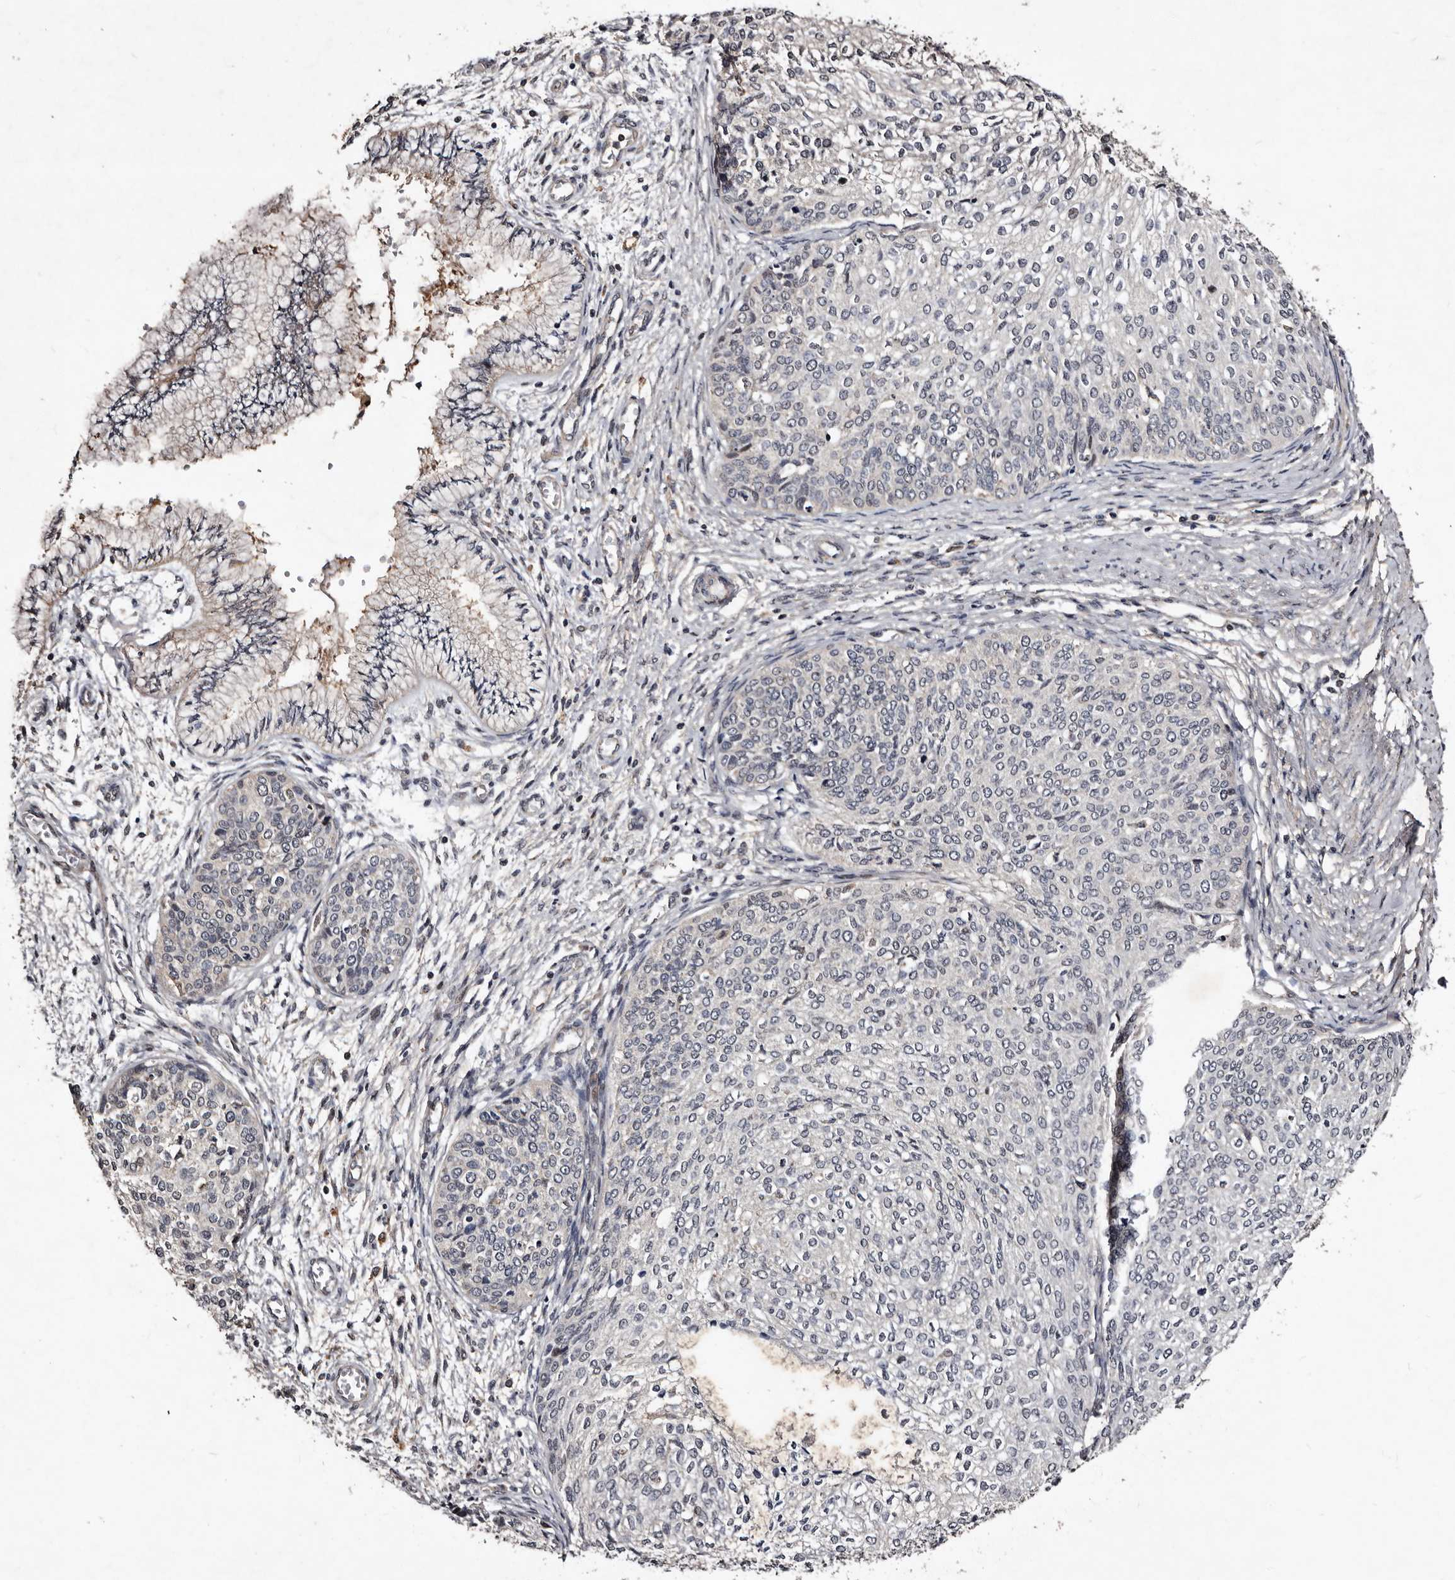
{"staining": {"intensity": "negative", "quantity": "none", "location": "none"}, "tissue": "cervical cancer", "cell_type": "Tumor cells", "image_type": "cancer", "snomed": [{"axis": "morphology", "description": "Squamous cell carcinoma, NOS"}, {"axis": "topography", "description": "Cervix"}], "caption": "Cervical squamous cell carcinoma was stained to show a protein in brown. There is no significant expression in tumor cells.", "gene": "MKRN3", "patient": {"sex": "female", "age": 37}}